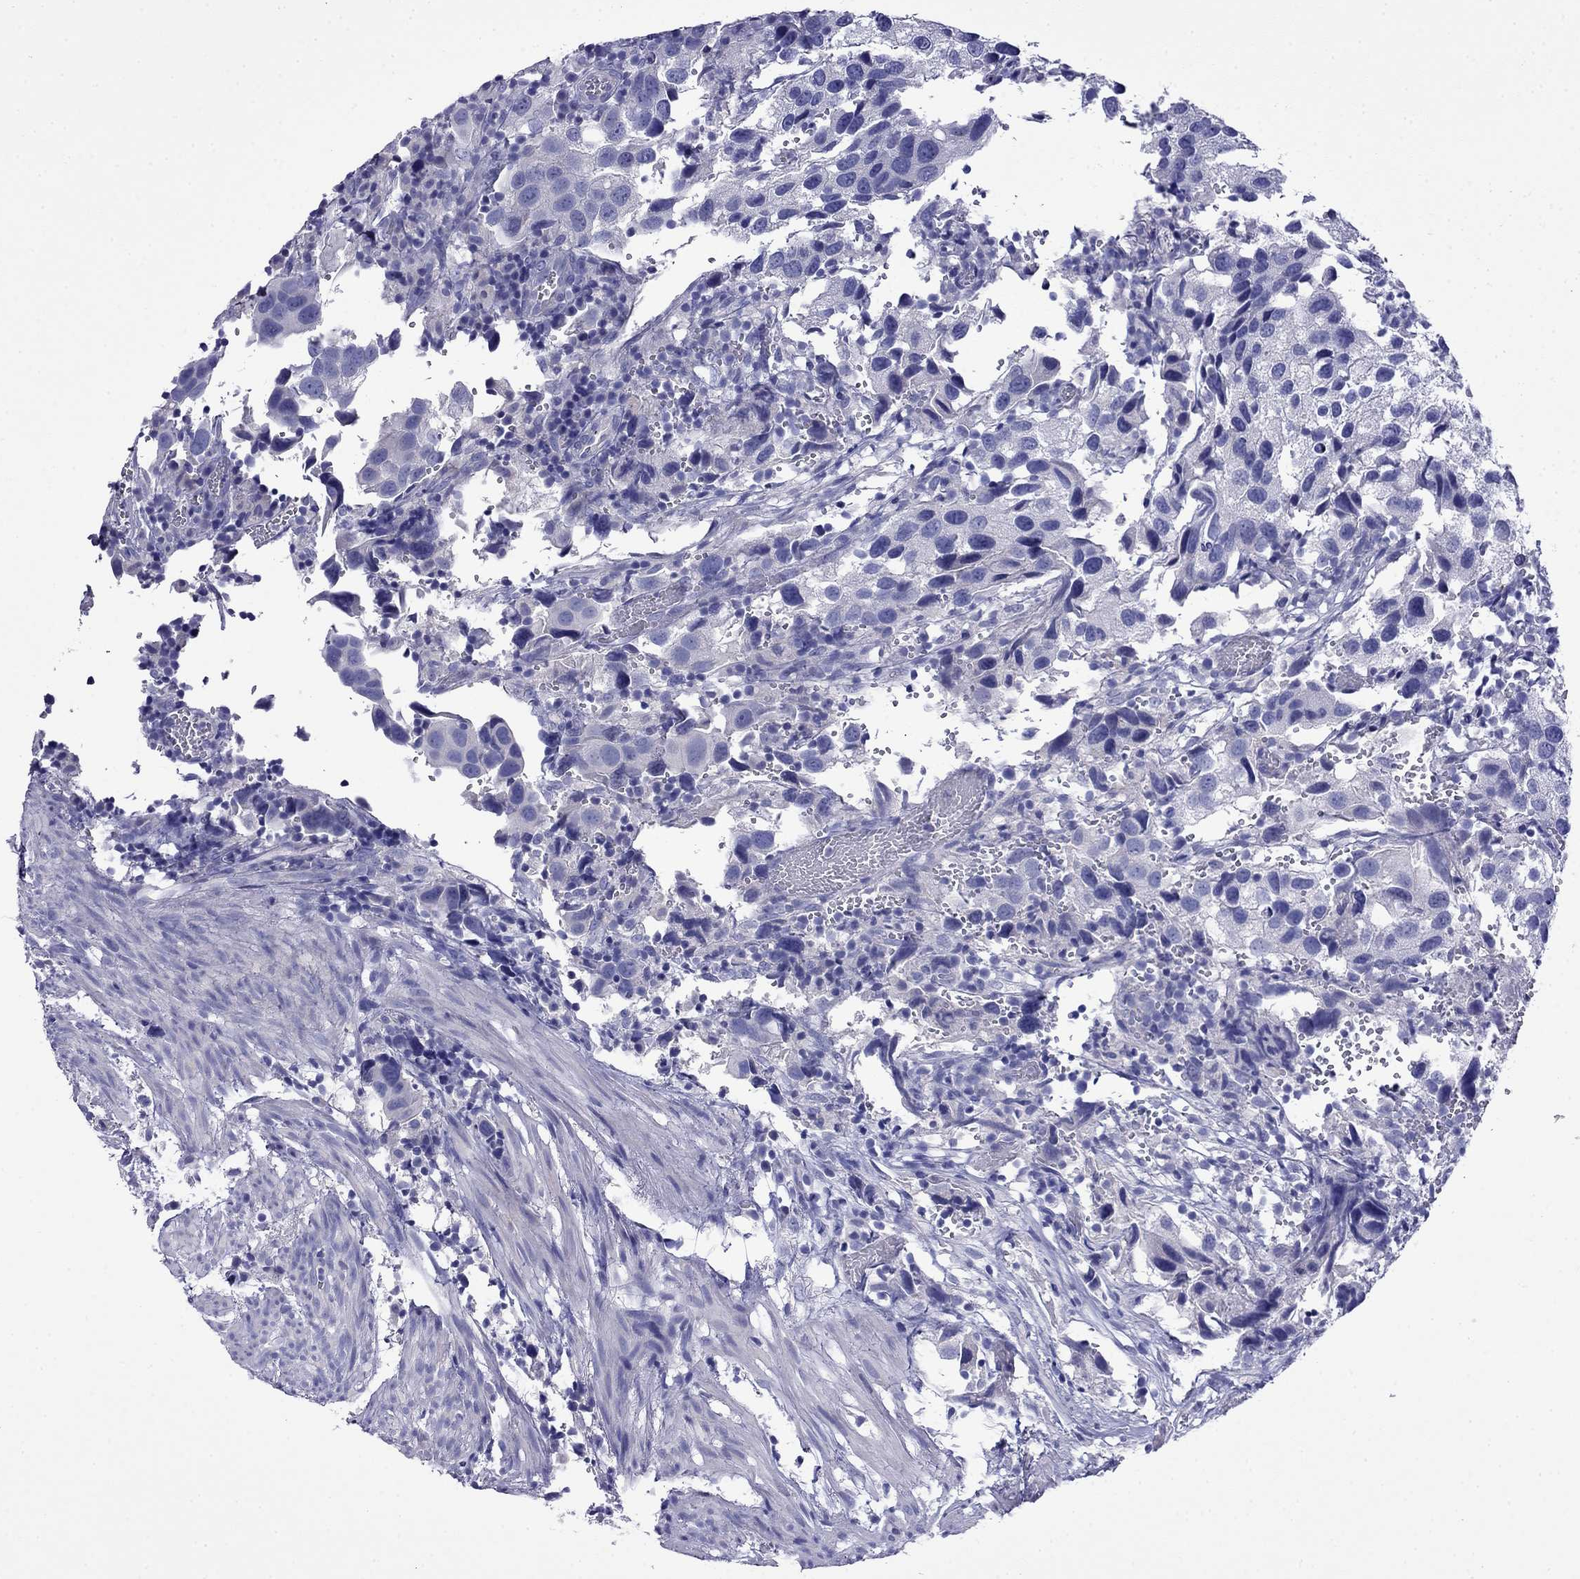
{"staining": {"intensity": "negative", "quantity": "none", "location": "none"}, "tissue": "urothelial cancer", "cell_type": "Tumor cells", "image_type": "cancer", "snomed": [{"axis": "morphology", "description": "Urothelial carcinoma, High grade"}, {"axis": "topography", "description": "Urinary bladder"}], "caption": "Tumor cells show no significant protein expression in urothelial cancer.", "gene": "MYO15A", "patient": {"sex": "male", "age": 79}}